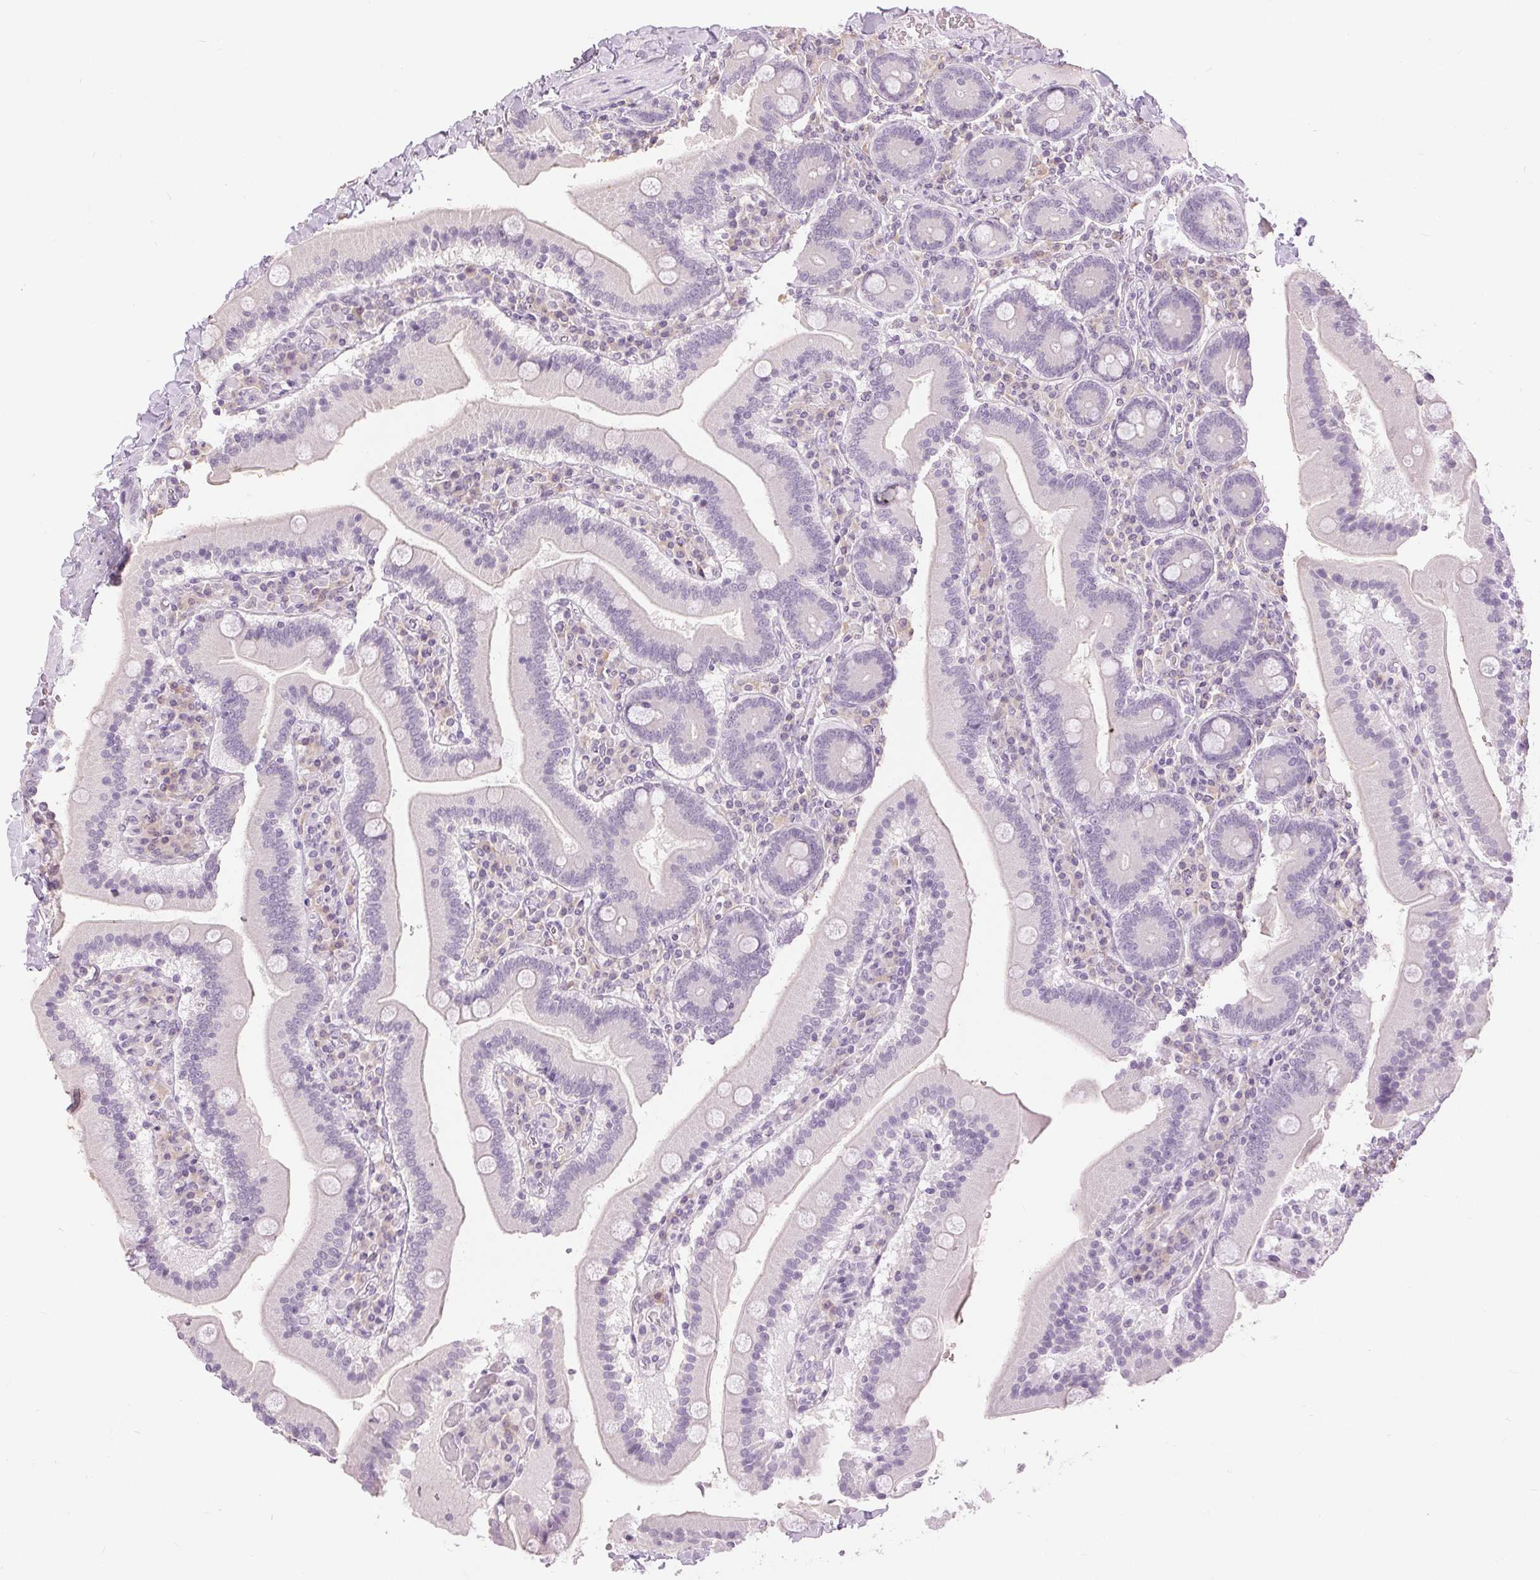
{"staining": {"intensity": "negative", "quantity": "none", "location": "none"}, "tissue": "duodenum", "cell_type": "Glandular cells", "image_type": "normal", "snomed": [{"axis": "morphology", "description": "Normal tissue, NOS"}, {"axis": "topography", "description": "Duodenum"}], "caption": "A high-resolution image shows immunohistochemistry staining of normal duodenum, which exhibits no significant staining in glandular cells. (IHC, brightfield microscopy, high magnification).", "gene": "DSG3", "patient": {"sex": "female", "age": 62}}